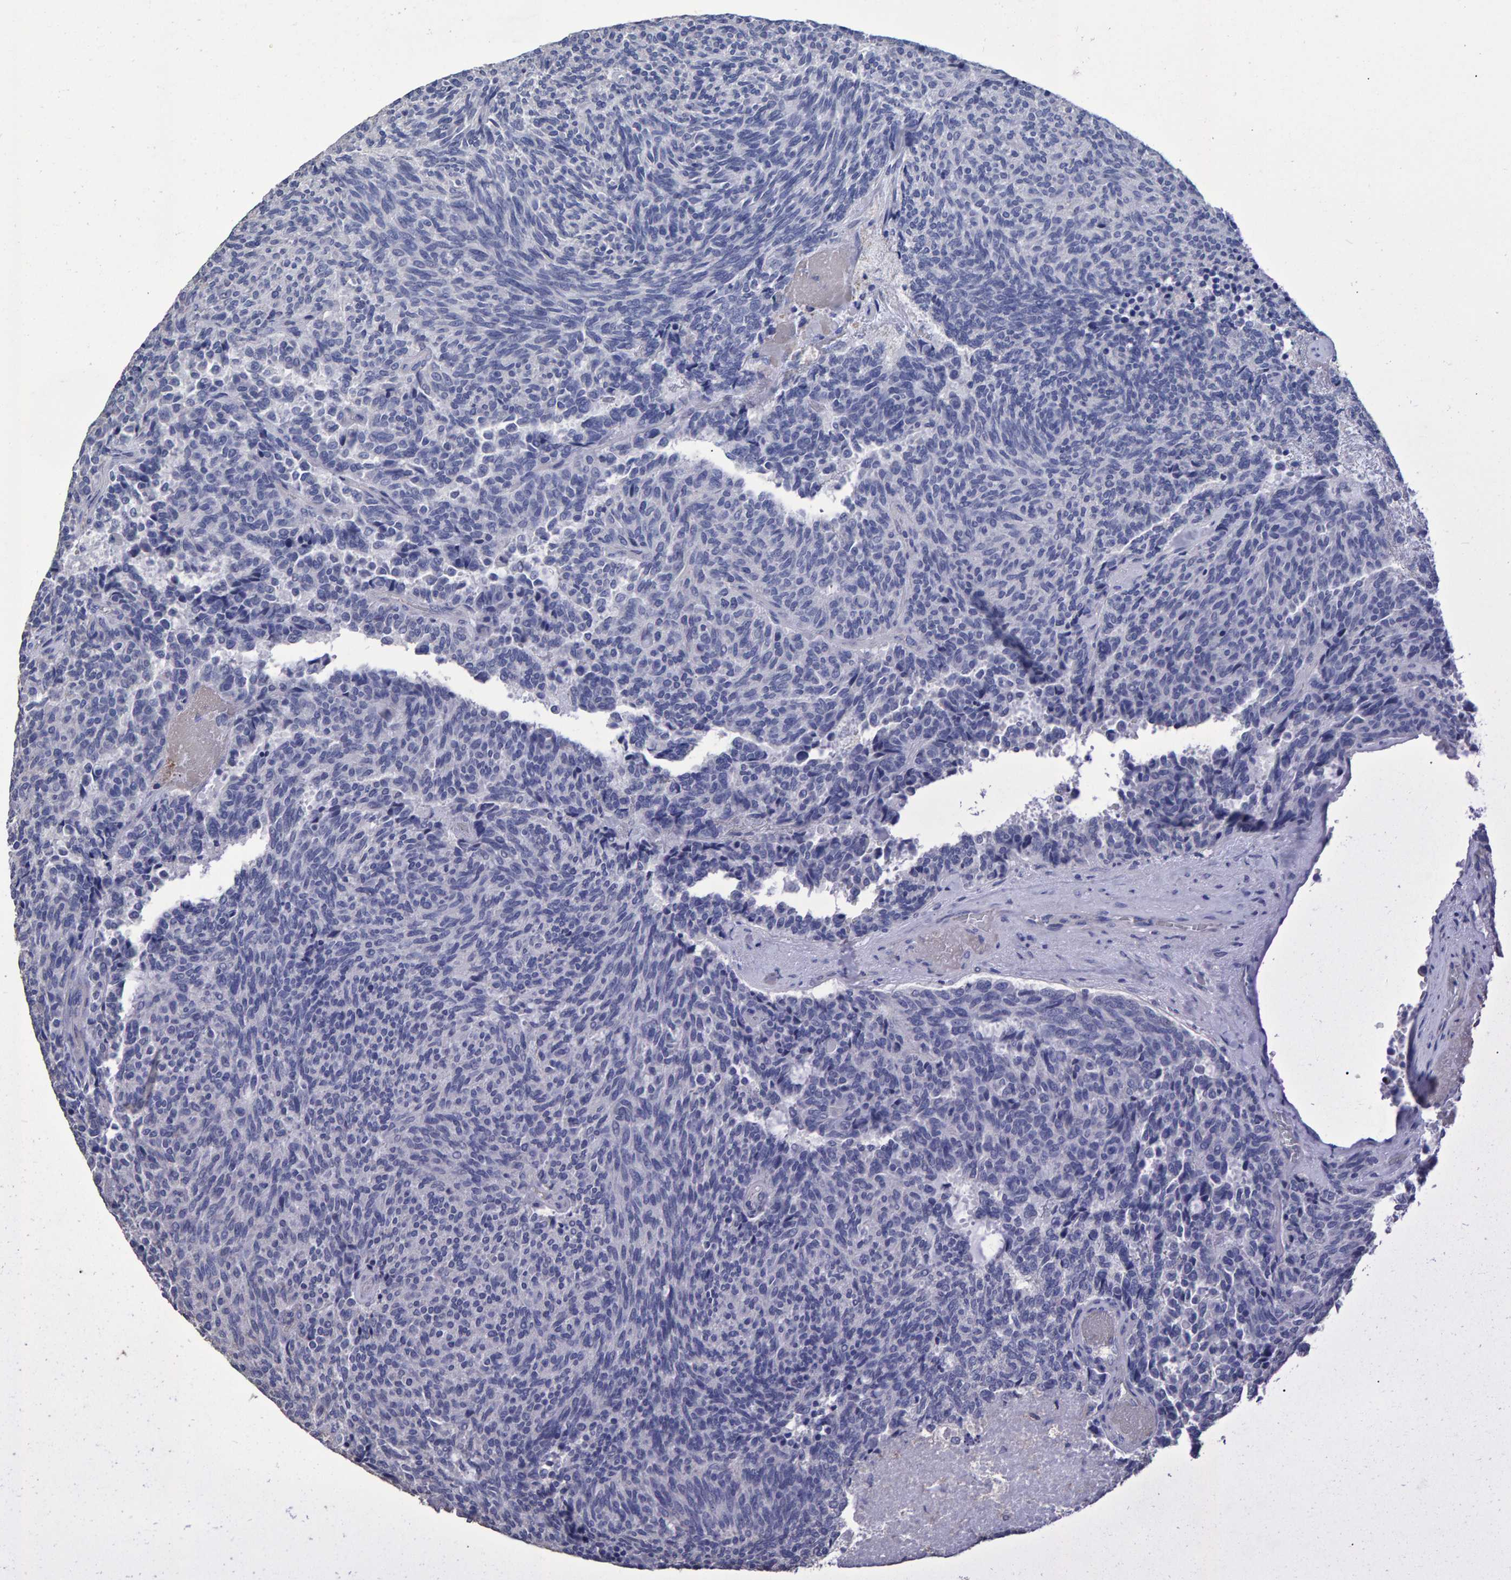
{"staining": {"intensity": "negative", "quantity": "none", "location": "none"}, "tissue": "carcinoid", "cell_type": "Tumor cells", "image_type": "cancer", "snomed": [{"axis": "morphology", "description": "Carcinoid, malignant, NOS"}, {"axis": "topography", "description": "Pancreas"}], "caption": "Carcinoid stained for a protein using IHC demonstrates no expression tumor cells.", "gene": "HEMGN", "patient": {"sex": "female", "age": 54}}